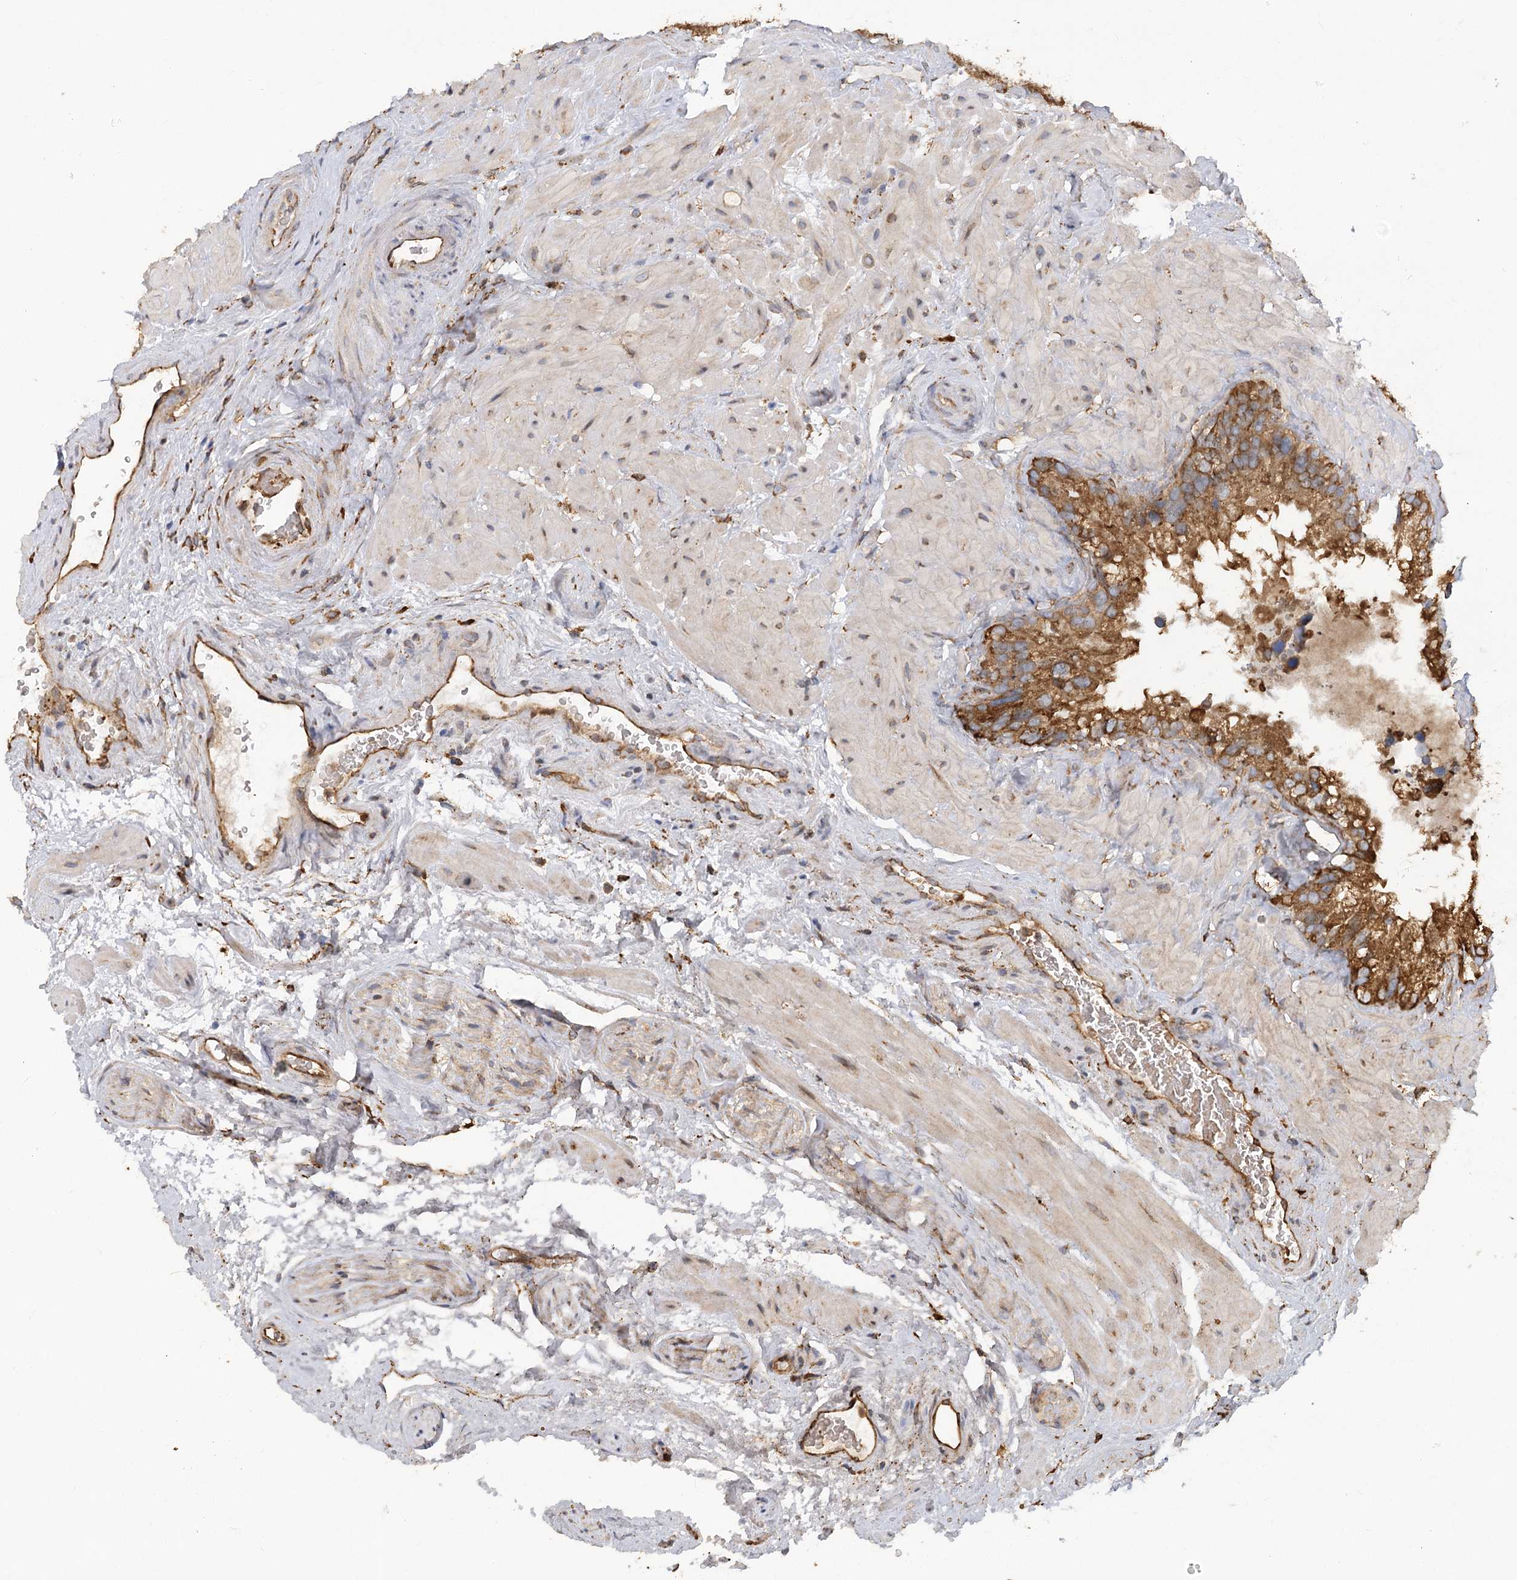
{"staining": {"intensity": "moderate", "quantity": ">75%", "location": "cytoplasmic/membranous"}, "tissue": "seminal vesicle", "cell_type": "Glandular cells", "image_type": "normal", "snomed": [{"axis": "morphology", "description": "Normal tissue, NOS"}, {"axis": "topography", "description": "Prostate"}, {"axis": "topography", "description": "Seminal veicle"}], "caption": "High-magnification brightfield microscopy of normal seminal vesicle stained with DAB (brown) and counterstained with hematoxylin (blue). glandular cells exhibit moderate cytoplasmic/membranous expression is present in approximately>75% of cells.", "gene": "ACAP2", "patient": {"sex": "male", "age": 68}}